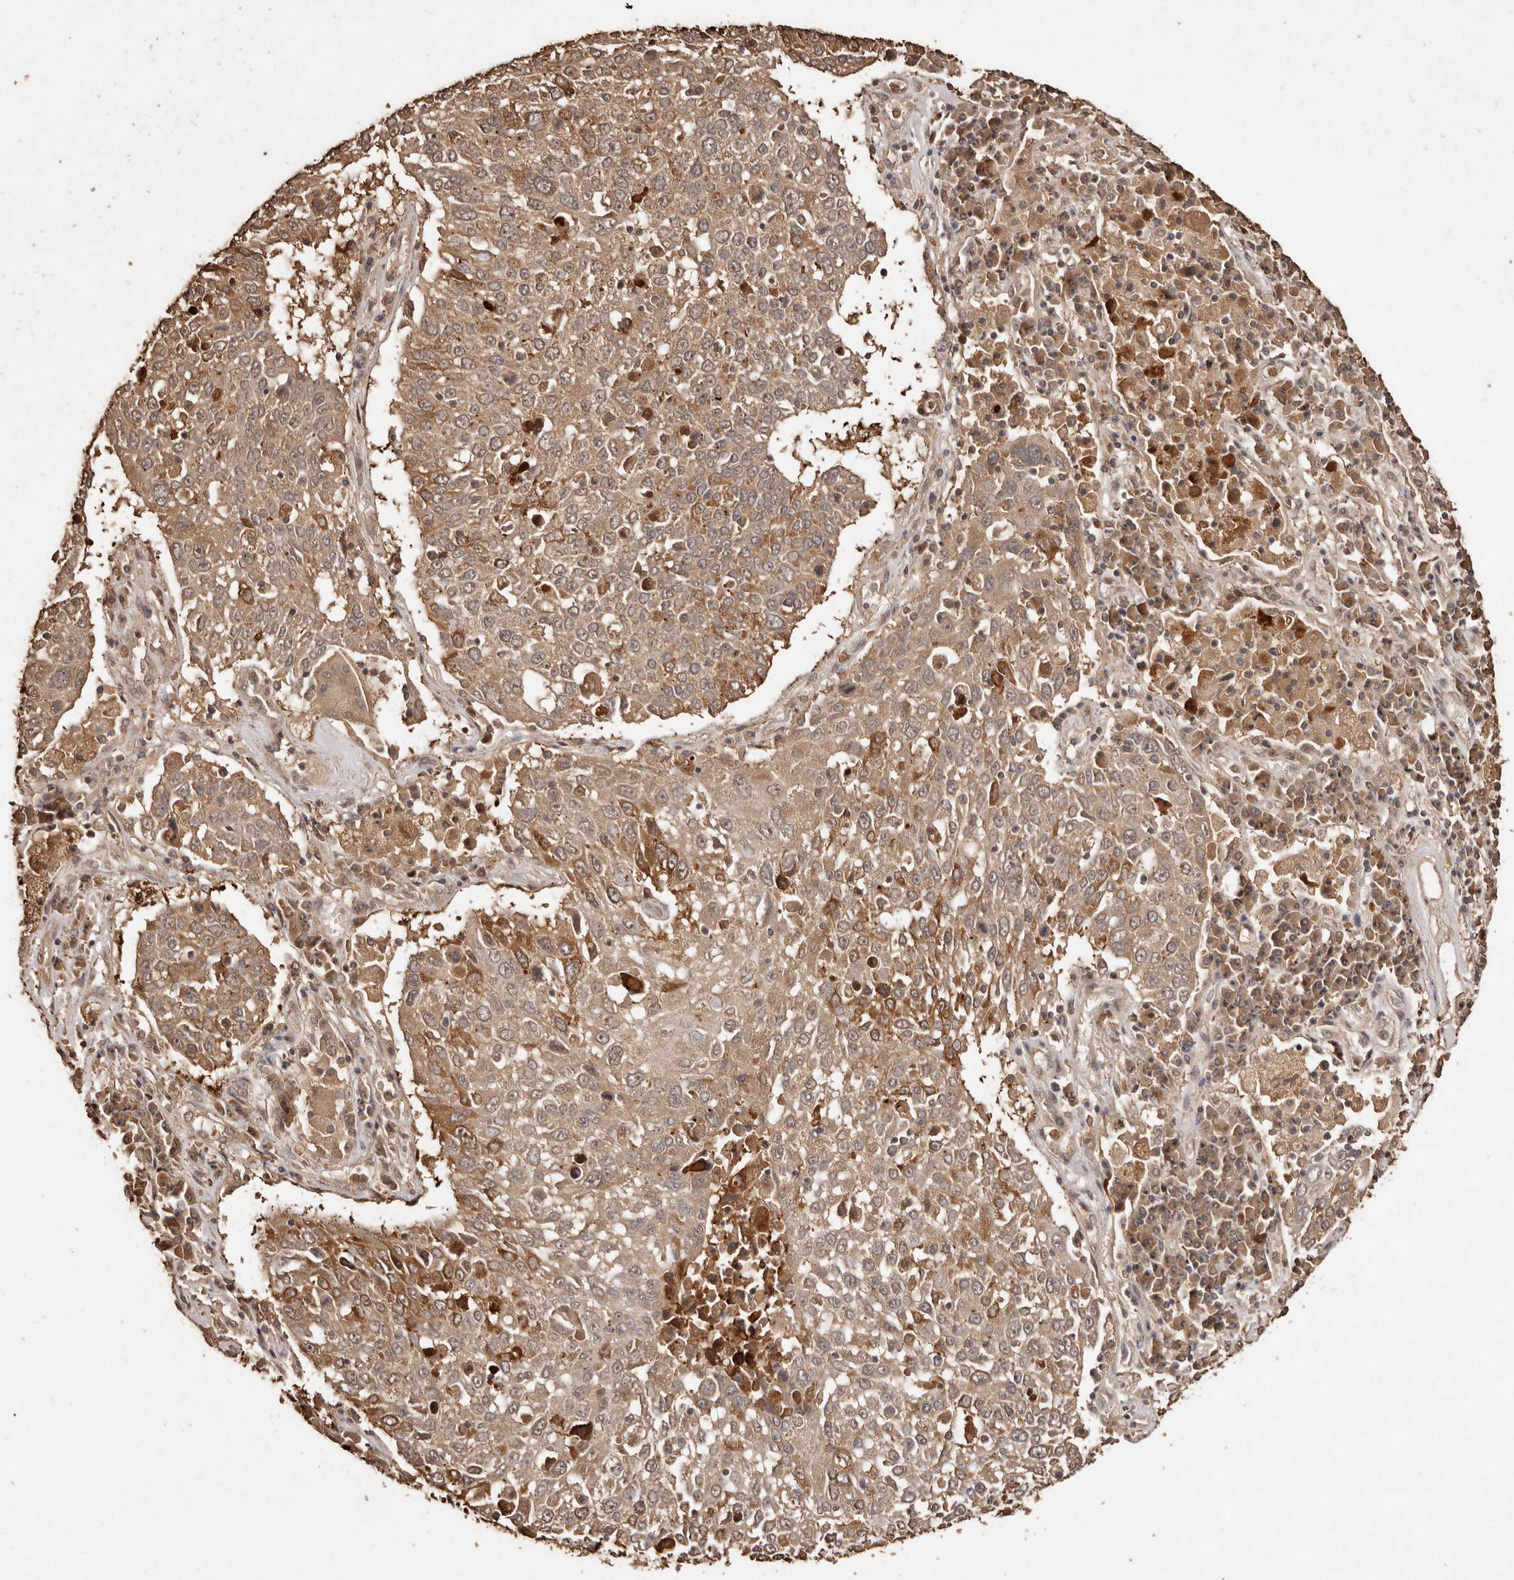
{"staining": {"intensity": "weak", "quantity": ">75%", "location": "cytoplasmic/membranous"}, "tissue": "lung cancer", "cell_type": "Tumor cells", "image_type": "cancer", "snomed": [{"axis": "morphology", "description": "Squamous cell carcinoma, NOS"}, {"axis": "topography", "description": "Lung"}], "caption": "This histopathology image exhibits lung cancer stained with immunohistochemistry (IHC) to label a protein in brown. The cytoplasmic/membranous of tumor cells show weak positivity for the protein. Nuclei are counter-stained blue.", "gene": "PKDCC", "patient": {"sex": "male", "age": 65}}